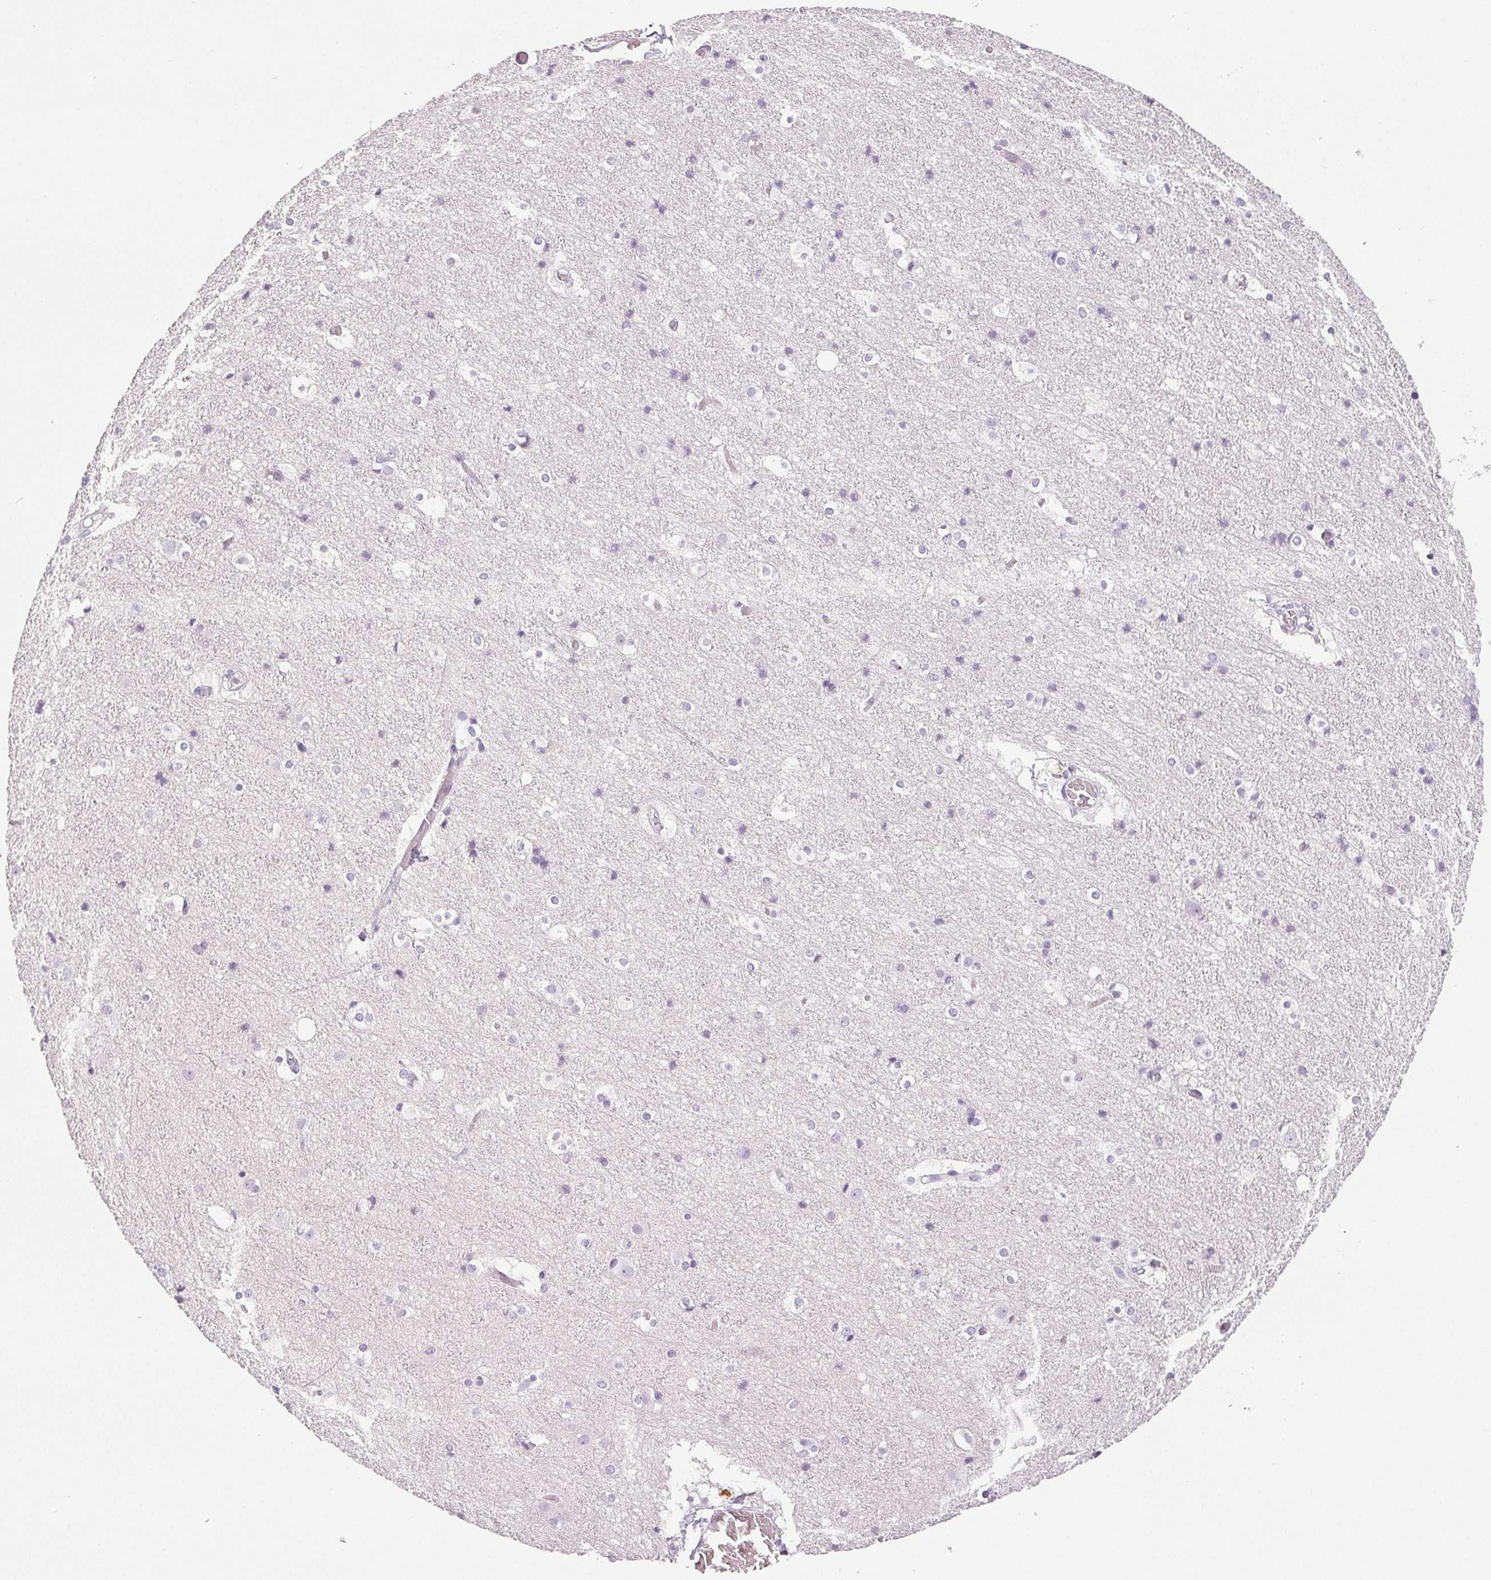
{"staining": {"intensity": "negative", "quantity": "none", "location": "none"}, "tissue": "cerebral cortex", "cell_type": "Endothelial cells", "image_type": "normal", "snomed": [{"axis": "morphology", "description": "Normal tissue, NOS"}, {"axis": "topography", "description": "Cerebral cortex"}], "caption": "IHC image of benign cerebral cortex: human cerebral cortex stained with DAB reveals no significant protein expression in endothelial cells.", "gene": "COL7A1", "patient": {"sex": "female", "age": 52}}